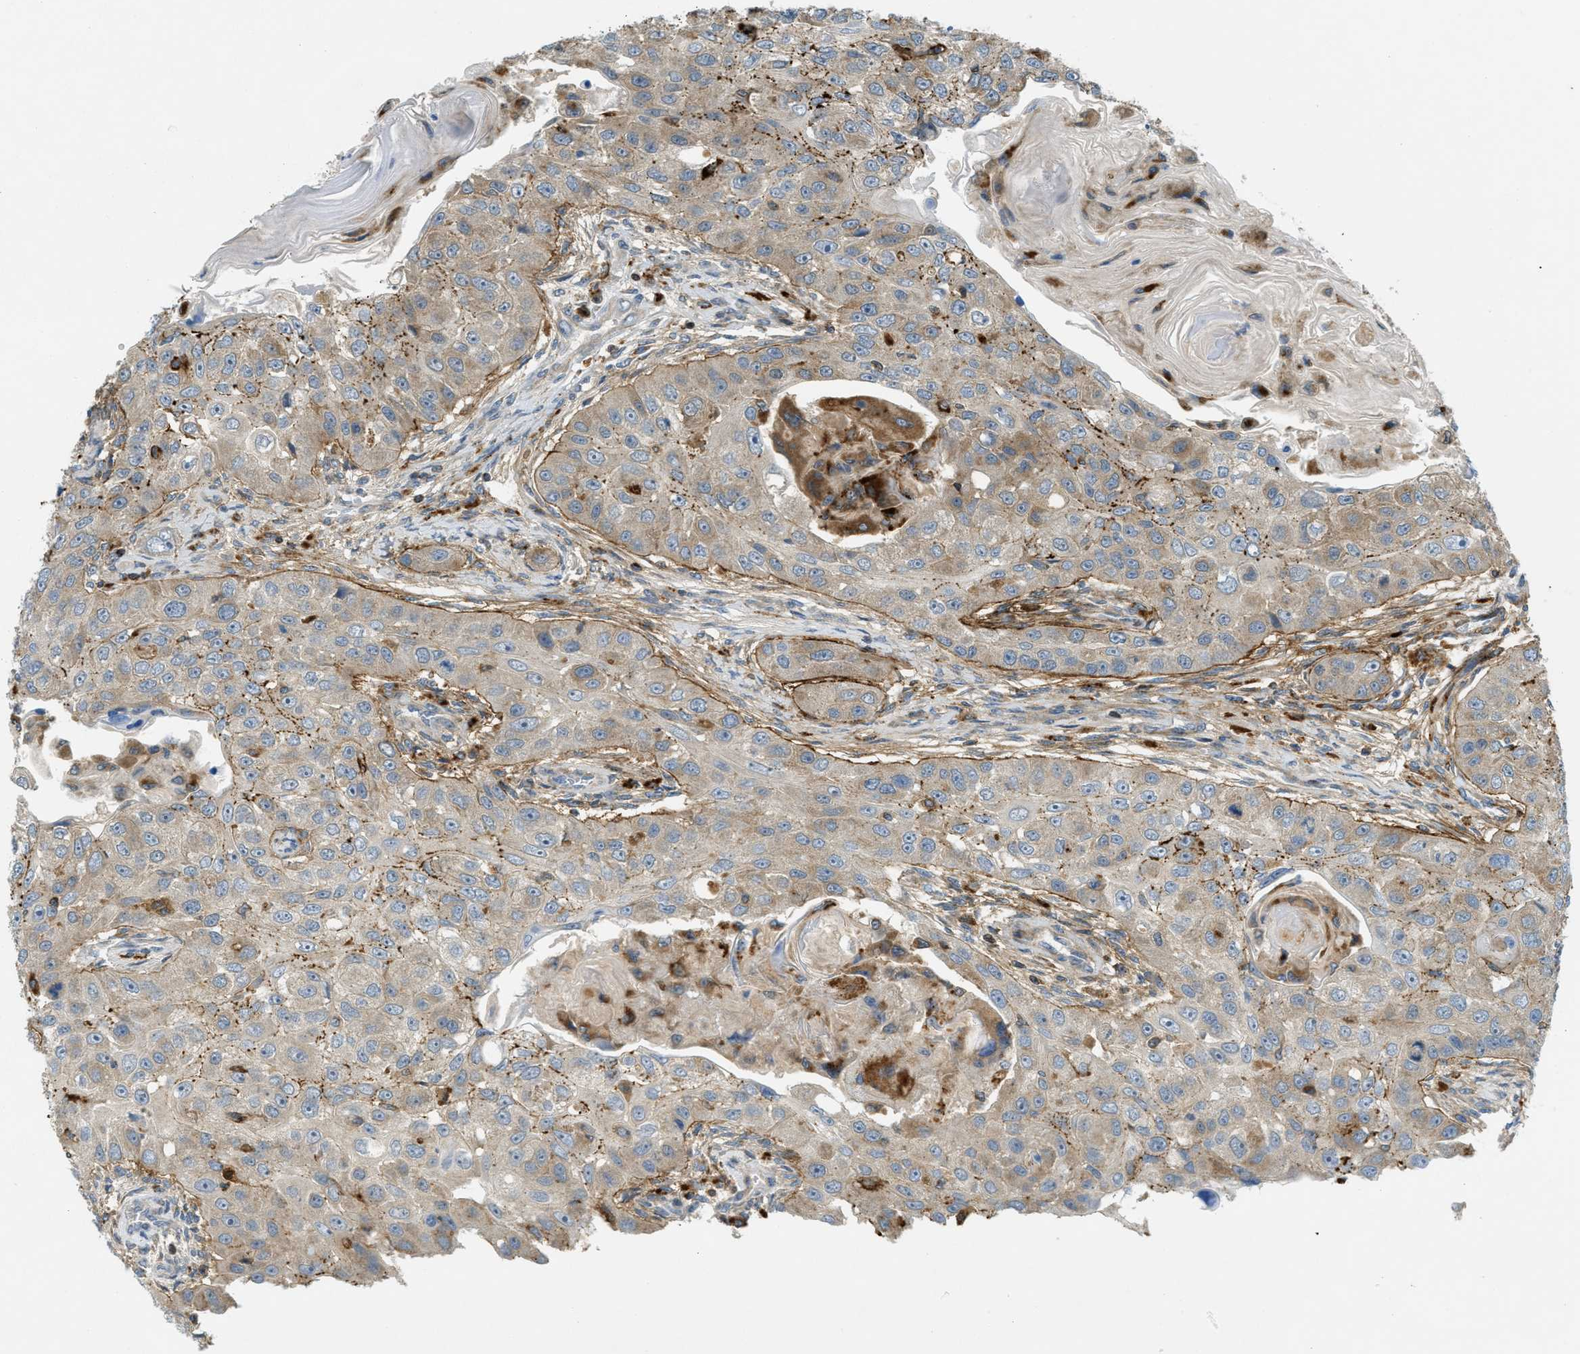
{"staining": {"intensity": "moderate", "quantity": "25%-75%", "location": "cytoplasmic/membranous"}, "tissue": "head and neck cancer", "cell_type": "Tumor cells", "image_type": "cancer", "snomed": [{"axis": "morphology", "description": "Normal tissue, NOS"}, {"axis": "morphology", "description": "Squamous cell carcinoma, NOS"}, {"axis": "topography", "description": "Skeletal muscle"}, {"axis": "topography", "description": "Head-Neck"}], "caption": "Head and neck cancer stained for a protein displays moderate cytoplasmic/membranous positivity in tumor cells.", "gene": "PLBD2", "patient": {"sex": "male", "age": 51}}